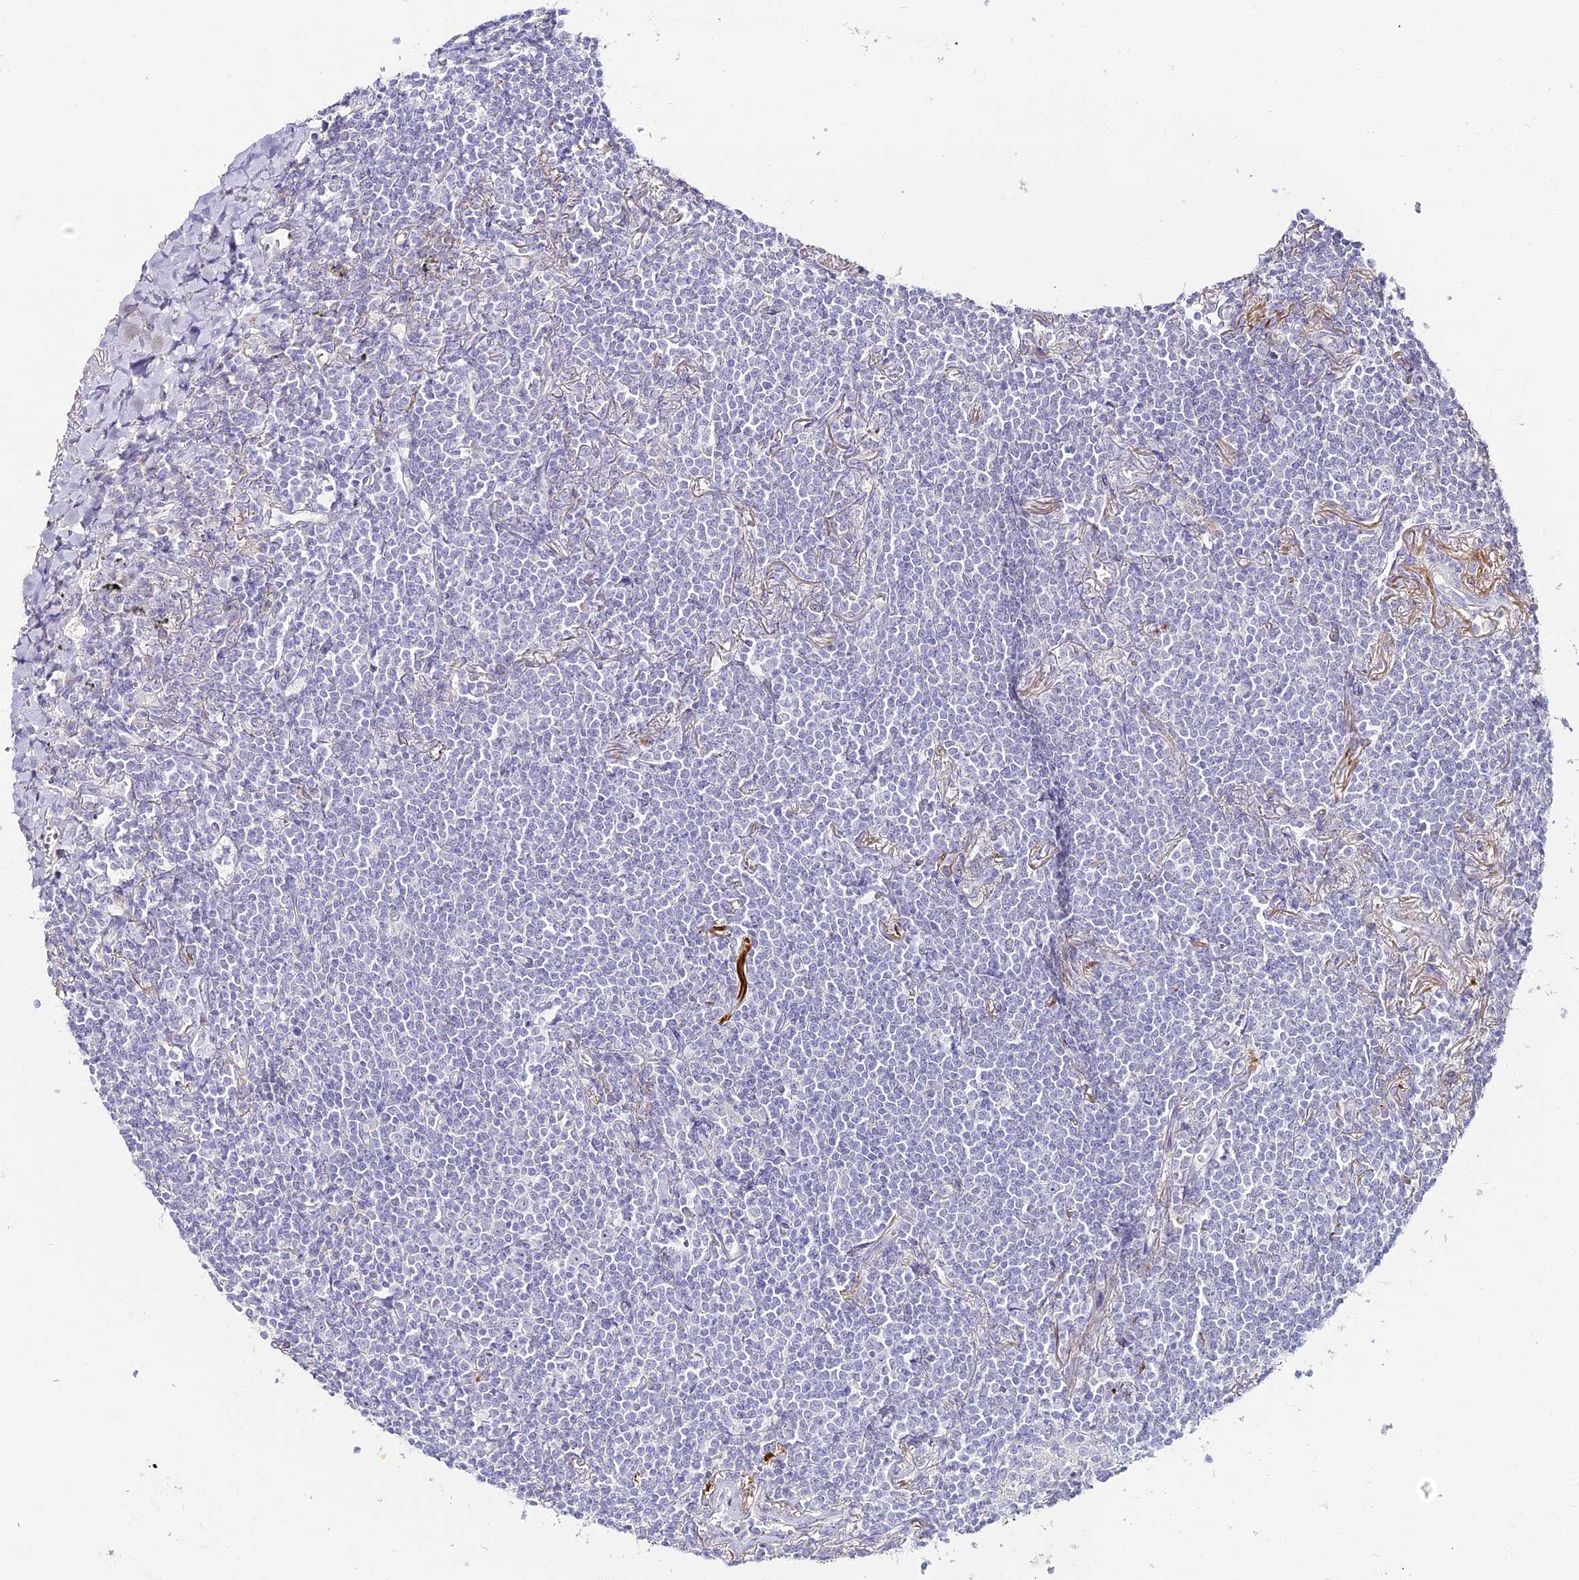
{"staining": {"intensity": "negative", "quantity": "none", "location": "none"}, "tissue": "lymphoma", "cell_type": "Tumor cells", "image_type": "cancer", "snomed": [{"axis": "morphology", "description": "Malignant lymphoma, non-Hodgkin's type, Low grade"}, {"axis": "topography", "description": "Lung"}], "caption": "IHC micrograph of human low-grade malignant lymphoma, non-Hodgkin's type stained for a protein (brown), which displays no positivity in tumor cells. The staining was performed using DAB to visualize the protein expression in brown, while the nuclei were stained in blue with hematoxylin (Magnification: 20x).", "gene": "ALPG", "patient": {"sex": "female", "age": 71}}